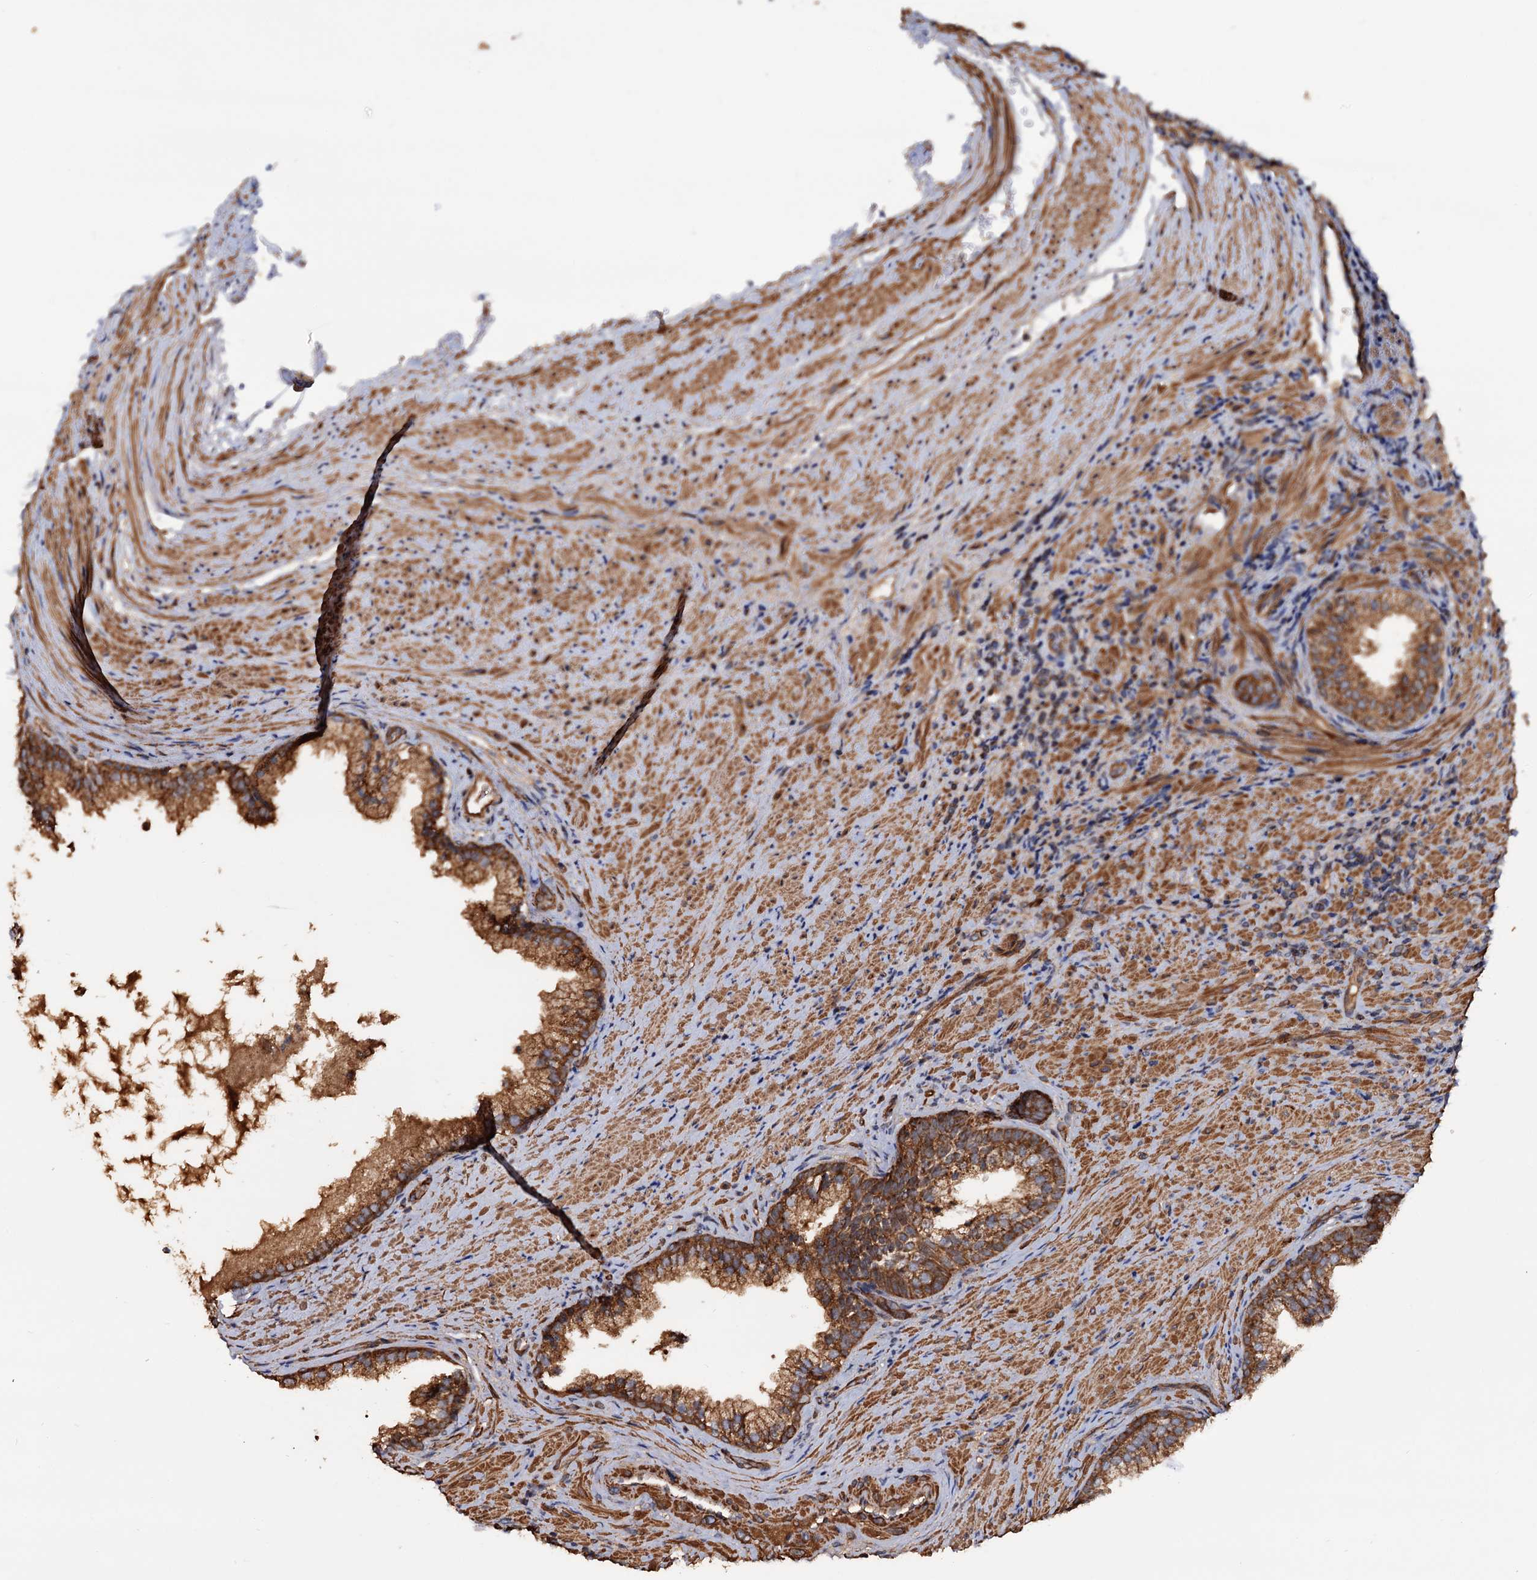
{"staining": {"intensity": "moderate", "quantity": ">75%", "location": "cytoplasmic/membranous"}, "tissue": "prostate", "cell_type": "Glandular cells", "image_type": "normal", "snomed": [{"axis": "morphology", "description": "Normal tissue, NOS"}, {"axis": "topography", "description": "Prostate"}], "caption": "Normal prostate exhibits moderate cytoplasmic/membranous staining in about >75% of glandular cells, visualized by immunohistochemistry. (Brightfield microscopy of DAB IHC at high magnification).", "gene": "MRPL42", "patient": {"sex": "male", "age": 76}}